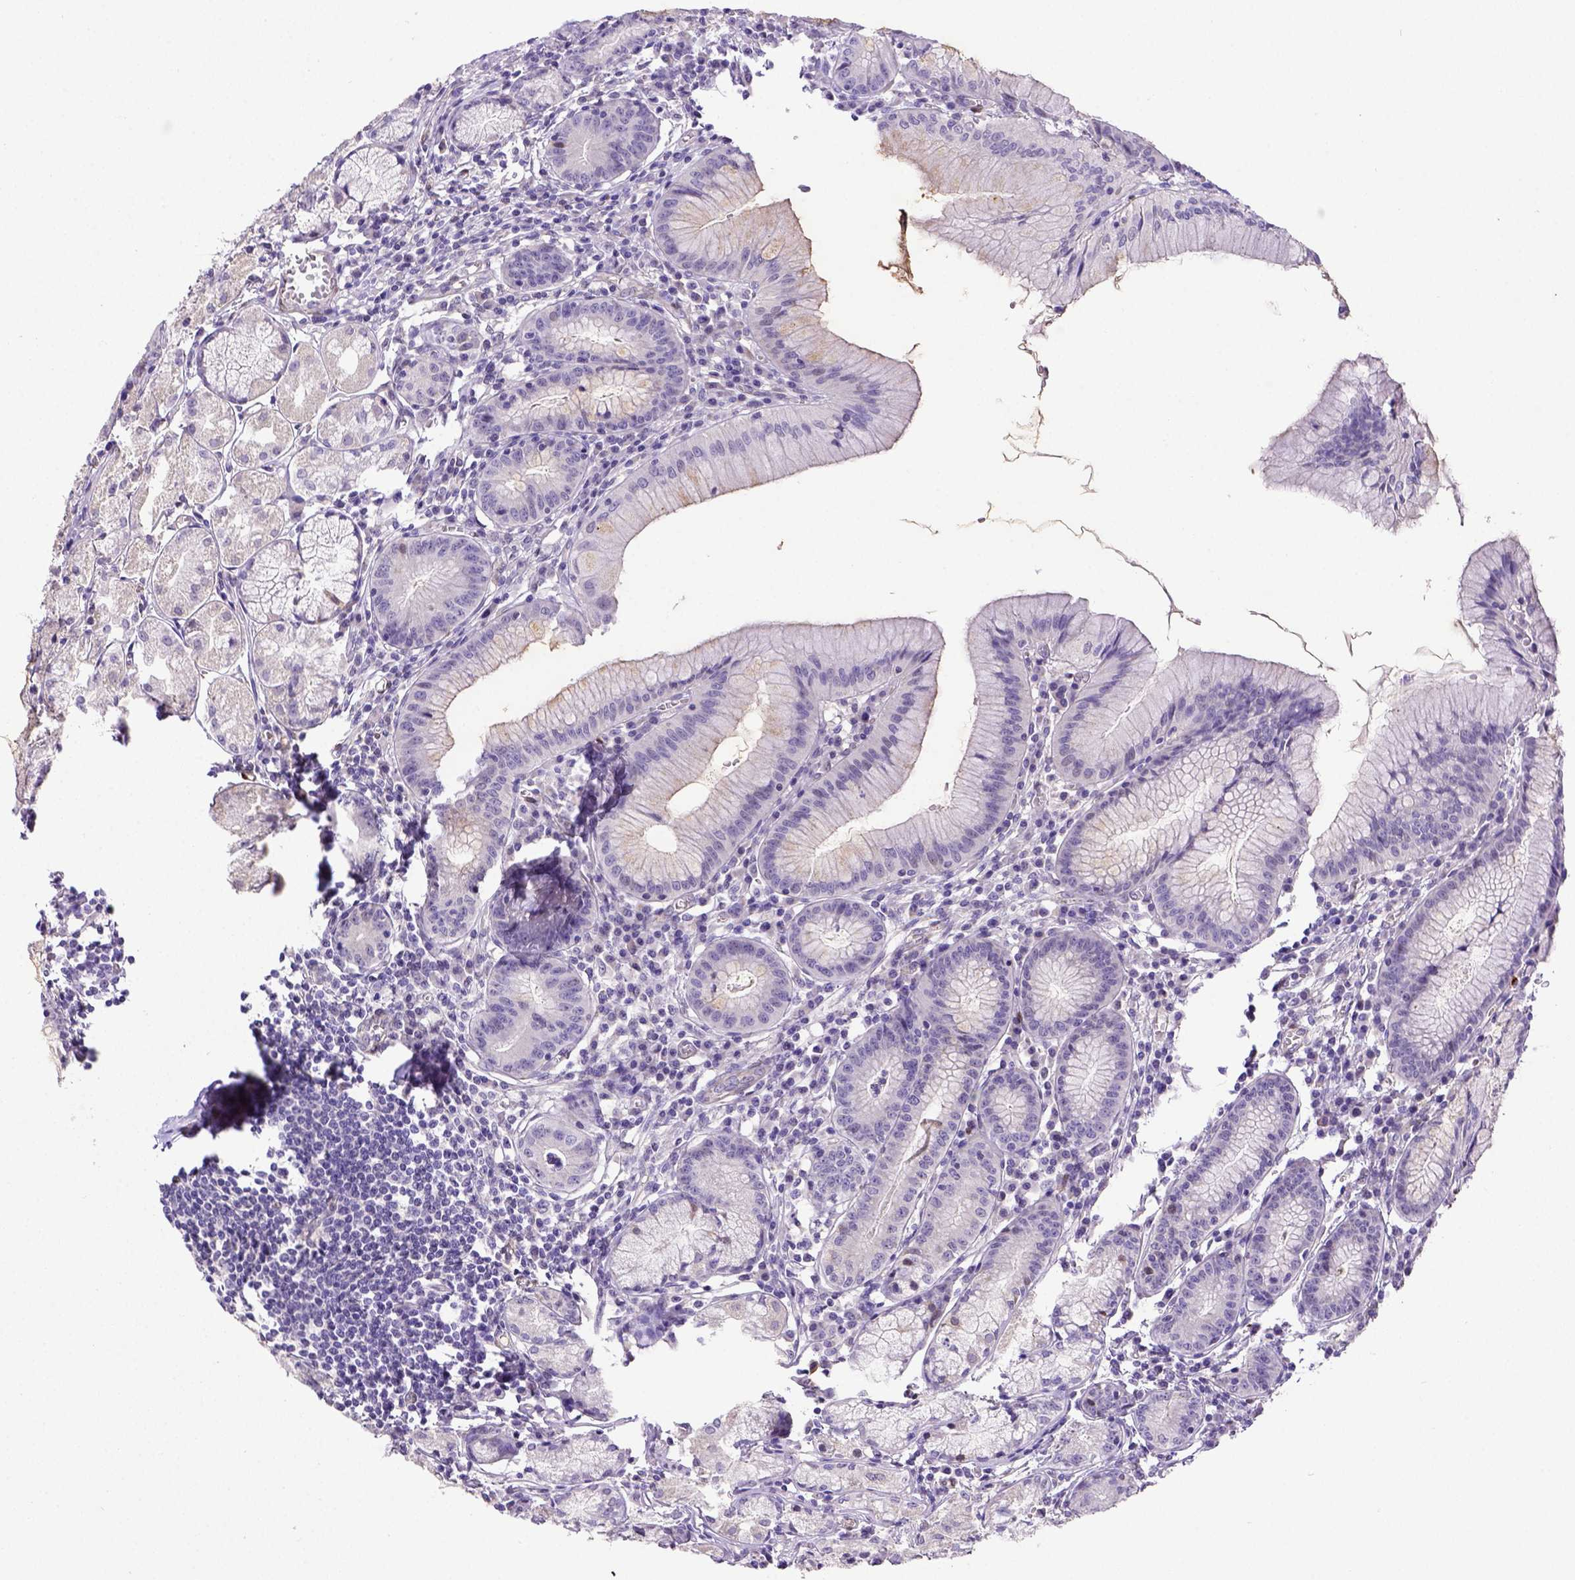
{"staining": {"intensity": "negative", "quantity": "none", "location": "none"}, "tissue": "stomach", "cell_type": "Glandular cells", "image_type": "normal", "snomed": [{"axis": "morphology", "description": "Normal tissue, NOS"}, {"axis": "topography", "description": "Stomach"}], "caption": "A high-resolution micrograph shows immunohistochemistry staining of benign stomach, which exhibits no significant expression in glandular cells.", "gene": "BTN1A1", "patient": {"sex": "male", "age": 55}}